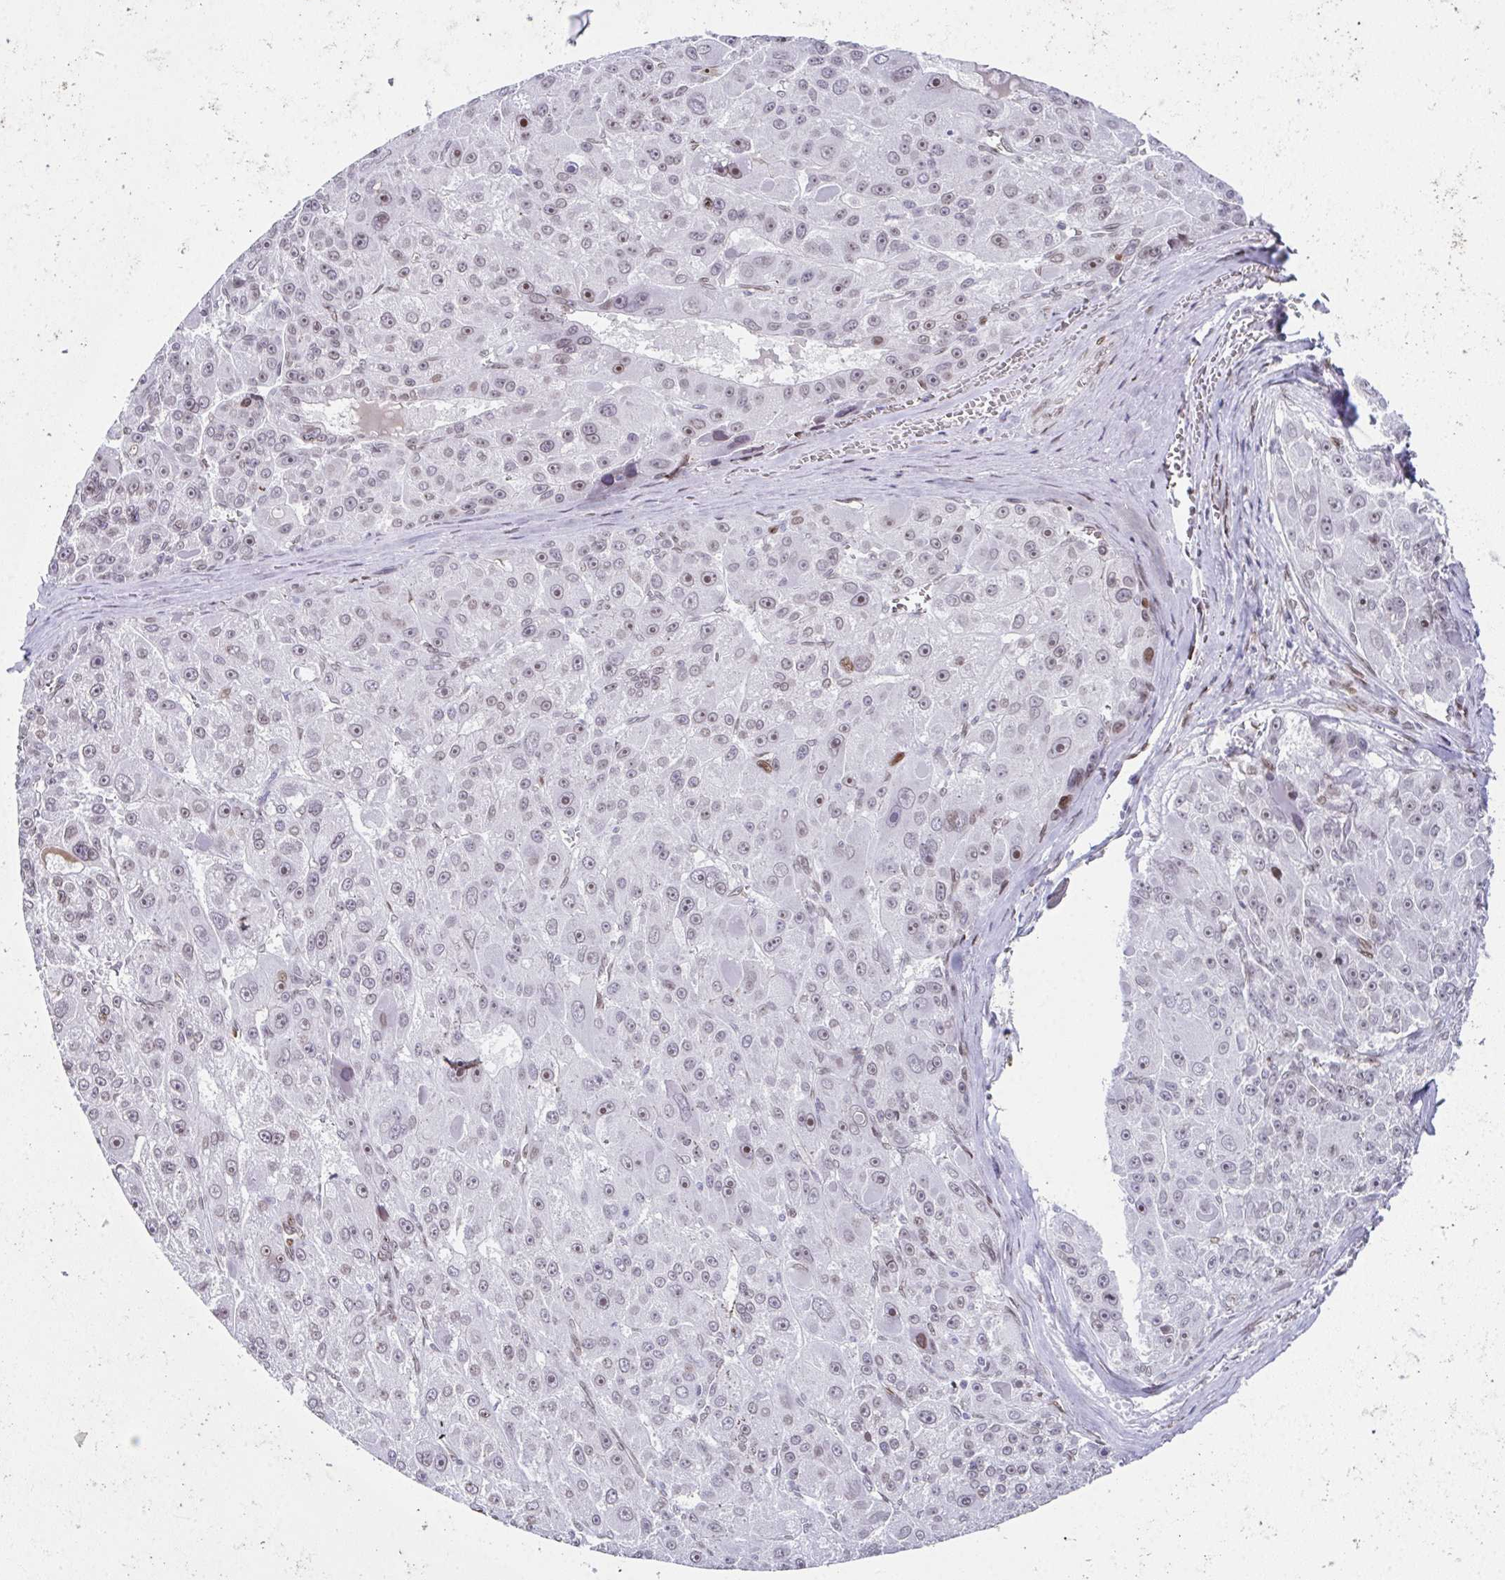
{"staining": {"intensity": "weak", "quantity": "<25%", "location": "nuclear"}, "tissue": "liver cancer", "cell_type": "Tumor cells", "image_type": "cancer", "snomed": [{"axis": "morphology", "description": "Carcinoma, Hepatocellular, NOS"}, {"axis": "topography", "description": "Liver"}], "caption": "Tumor cells are negative for brown protein staining in liver cancer (hepatocellular carcinoma).", "gene": "RB1", "patient": {"sex": "male", "age": 76}}